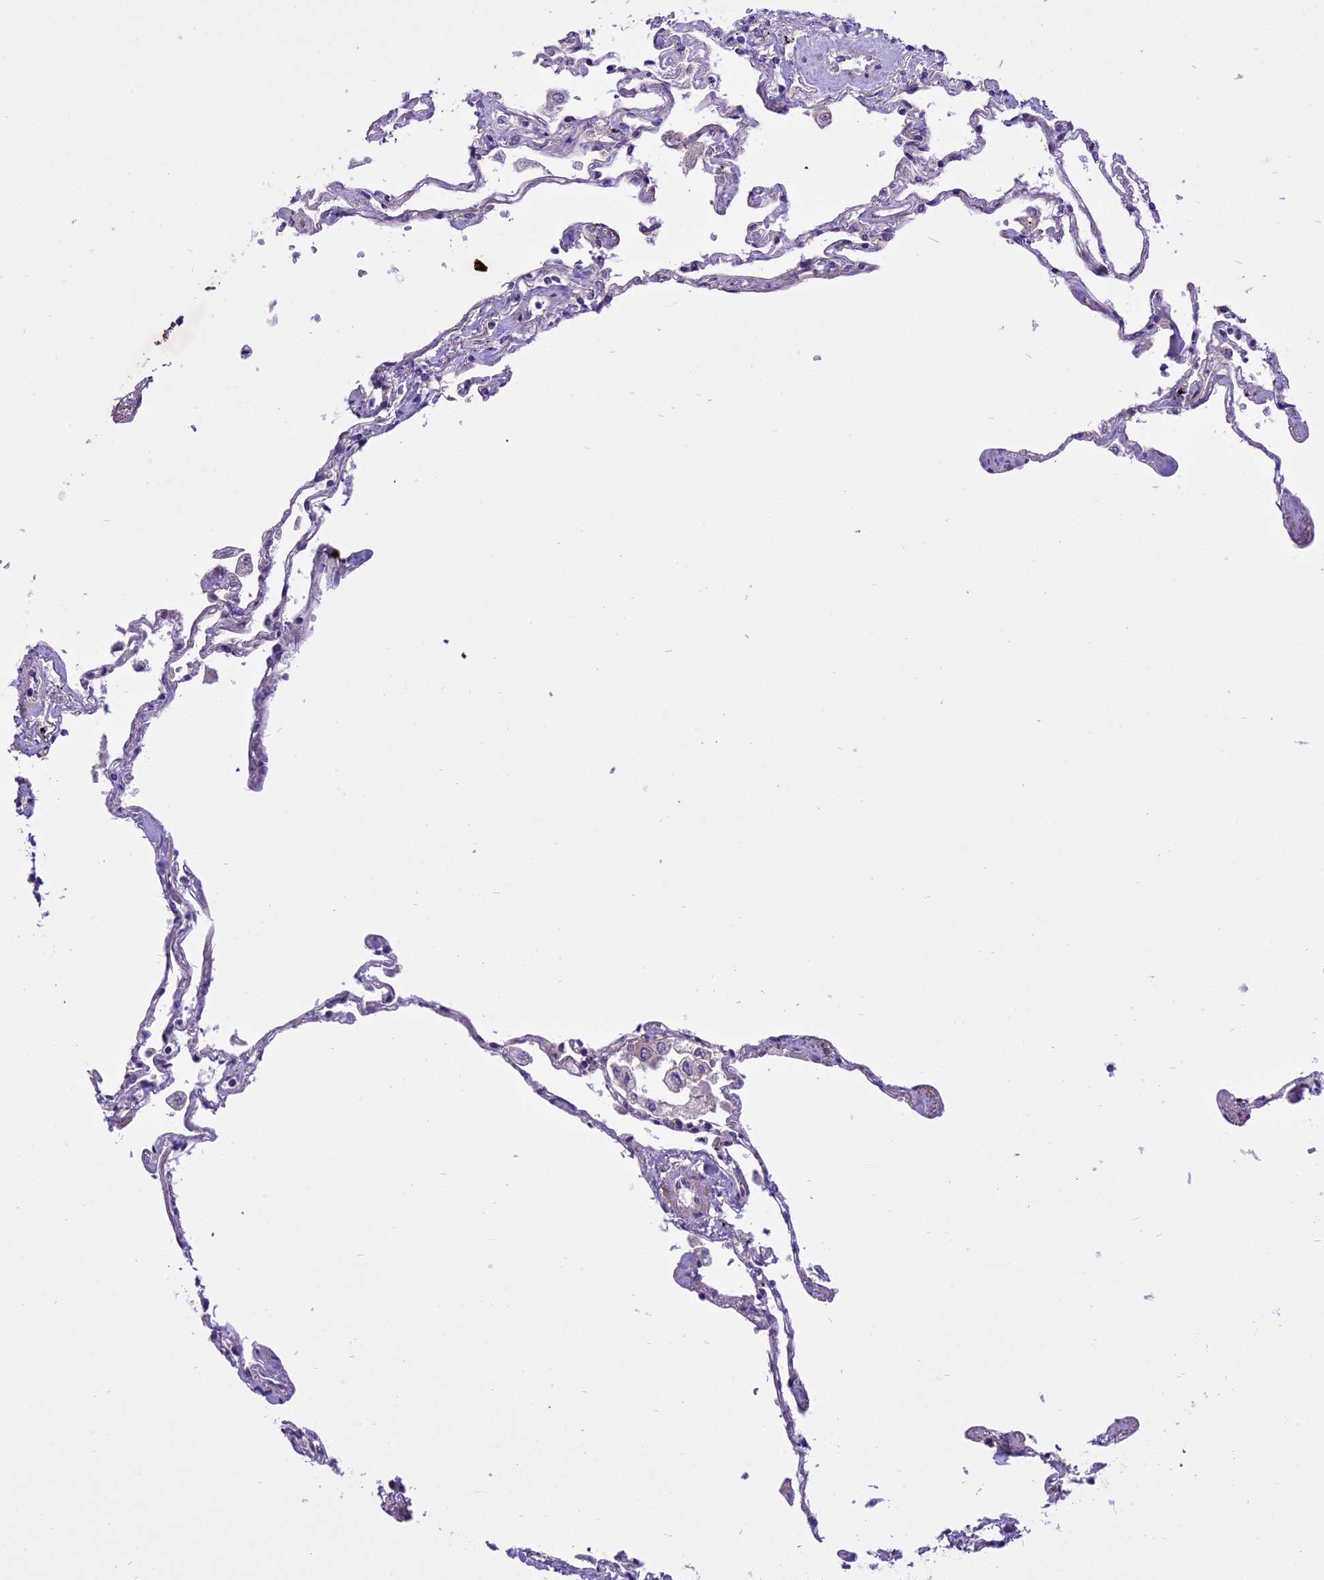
{"staining": {"intensity": "negative", "quantity": "none", "location": "none"}, "tissue": "lung", "cell_type": "Alveolar cells", "image_type": "normal", "snomed": [{"axis": "morphology", "description": "Normal tissue, NOS"}, {"axis": "topography", "description": "Lung"}], "caption": "DAB immunohistochemical staining of benign human lung reveals no significant staining in alveolar cells.", "gene": "SPRED1", "patient": {"sex": "female", "age": 67}}